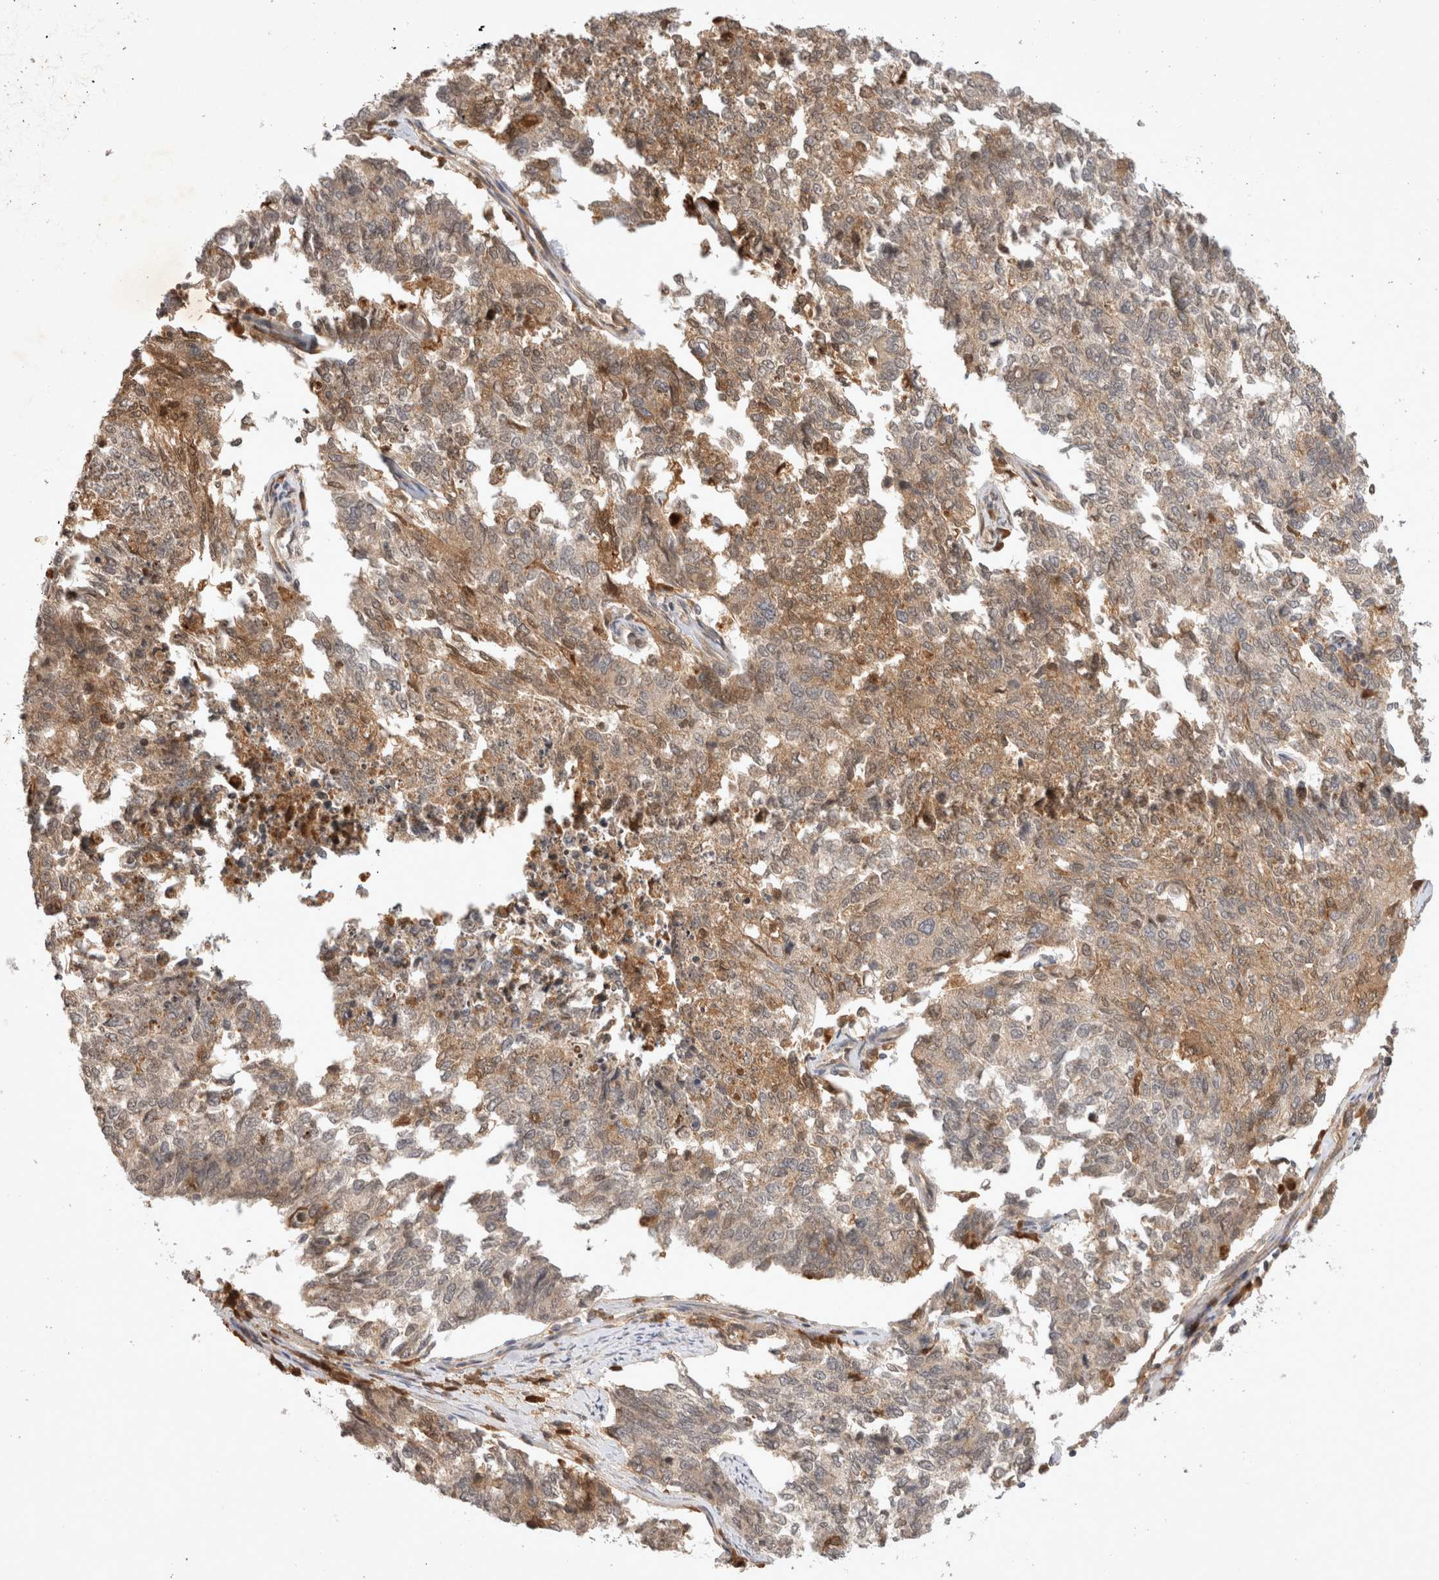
{"staining": {"intensity": "weak", "quantity": ">75%", "location": "cytoplasmic/membranous"}, "tissue": "cervical cancer", "cell_type": "Tumor cells", "image_type": "cancer", "snomed": [{"axis": "morphology", "description": "Squamous cell carcinoma, NOS"}, {"axis": "topography", "description": "Cervix"}], "caption": "Cervical squamous cell carcinoma tissue displays weak cytoplasmic/membranous expression in approximately >75% of tumor cells, visualized by immunohistochemistry. The staining was performed using DAB to visualize the protein expression in brown, while the nuclei were stained in blue with hematoxylin (Magnification: 20x).", "gene": "YES1", "patient": {"sex": "female", "age": 63}}